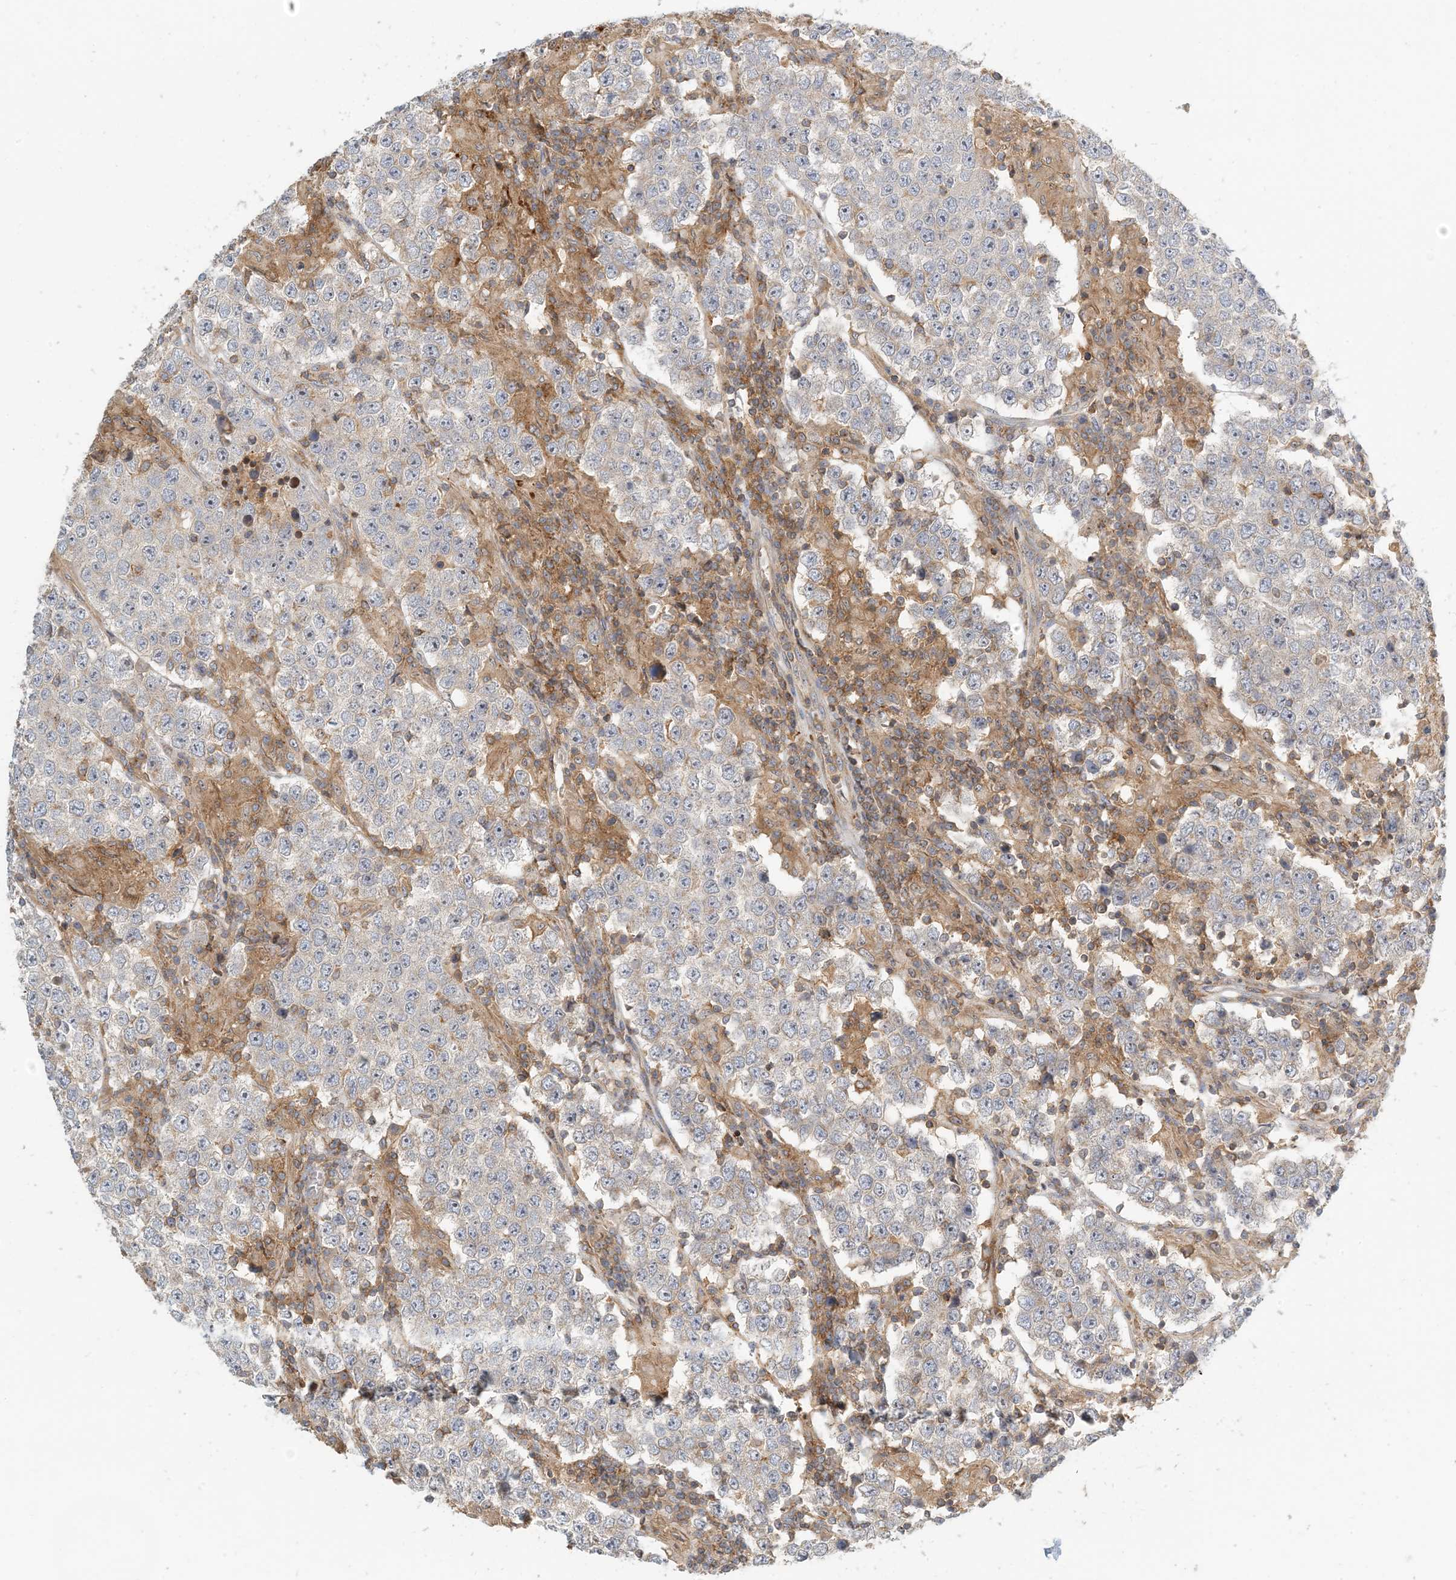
{"staining": {"intensity": "negative", "quantity": "none", "location": "none"}, "tissue": "testis cancer", "cell_type": "Tumor cells", "image_type": "cancer", "snomed": [{"axis": "morphology", "description": "Normal tissue, NOS"}, {"axis": "morphology", "description": "Urothelial carcinoma, High grade"}, {"axis": "morphology", "description": "Seminoma, NOS"}, {"axis": "morphology", "description": "Carcinoma, Embryonal, NOS"}, {"axis": "topography", "description": "Urinary bladder"}, {"axis": "topography", "description": "Testis"}], "caption": "IHC photomicrograph of neoplastic tissue: high-grade urothelial carcinoma (testis) stained with DAB shows no significant protein positivity in tumor cells. (DAB (3,3'-diaminobenzidine) IHC with hematoxylin counter stain).", "gene": "COLEC11", "patient": {"sex": "male", "age": 41}}